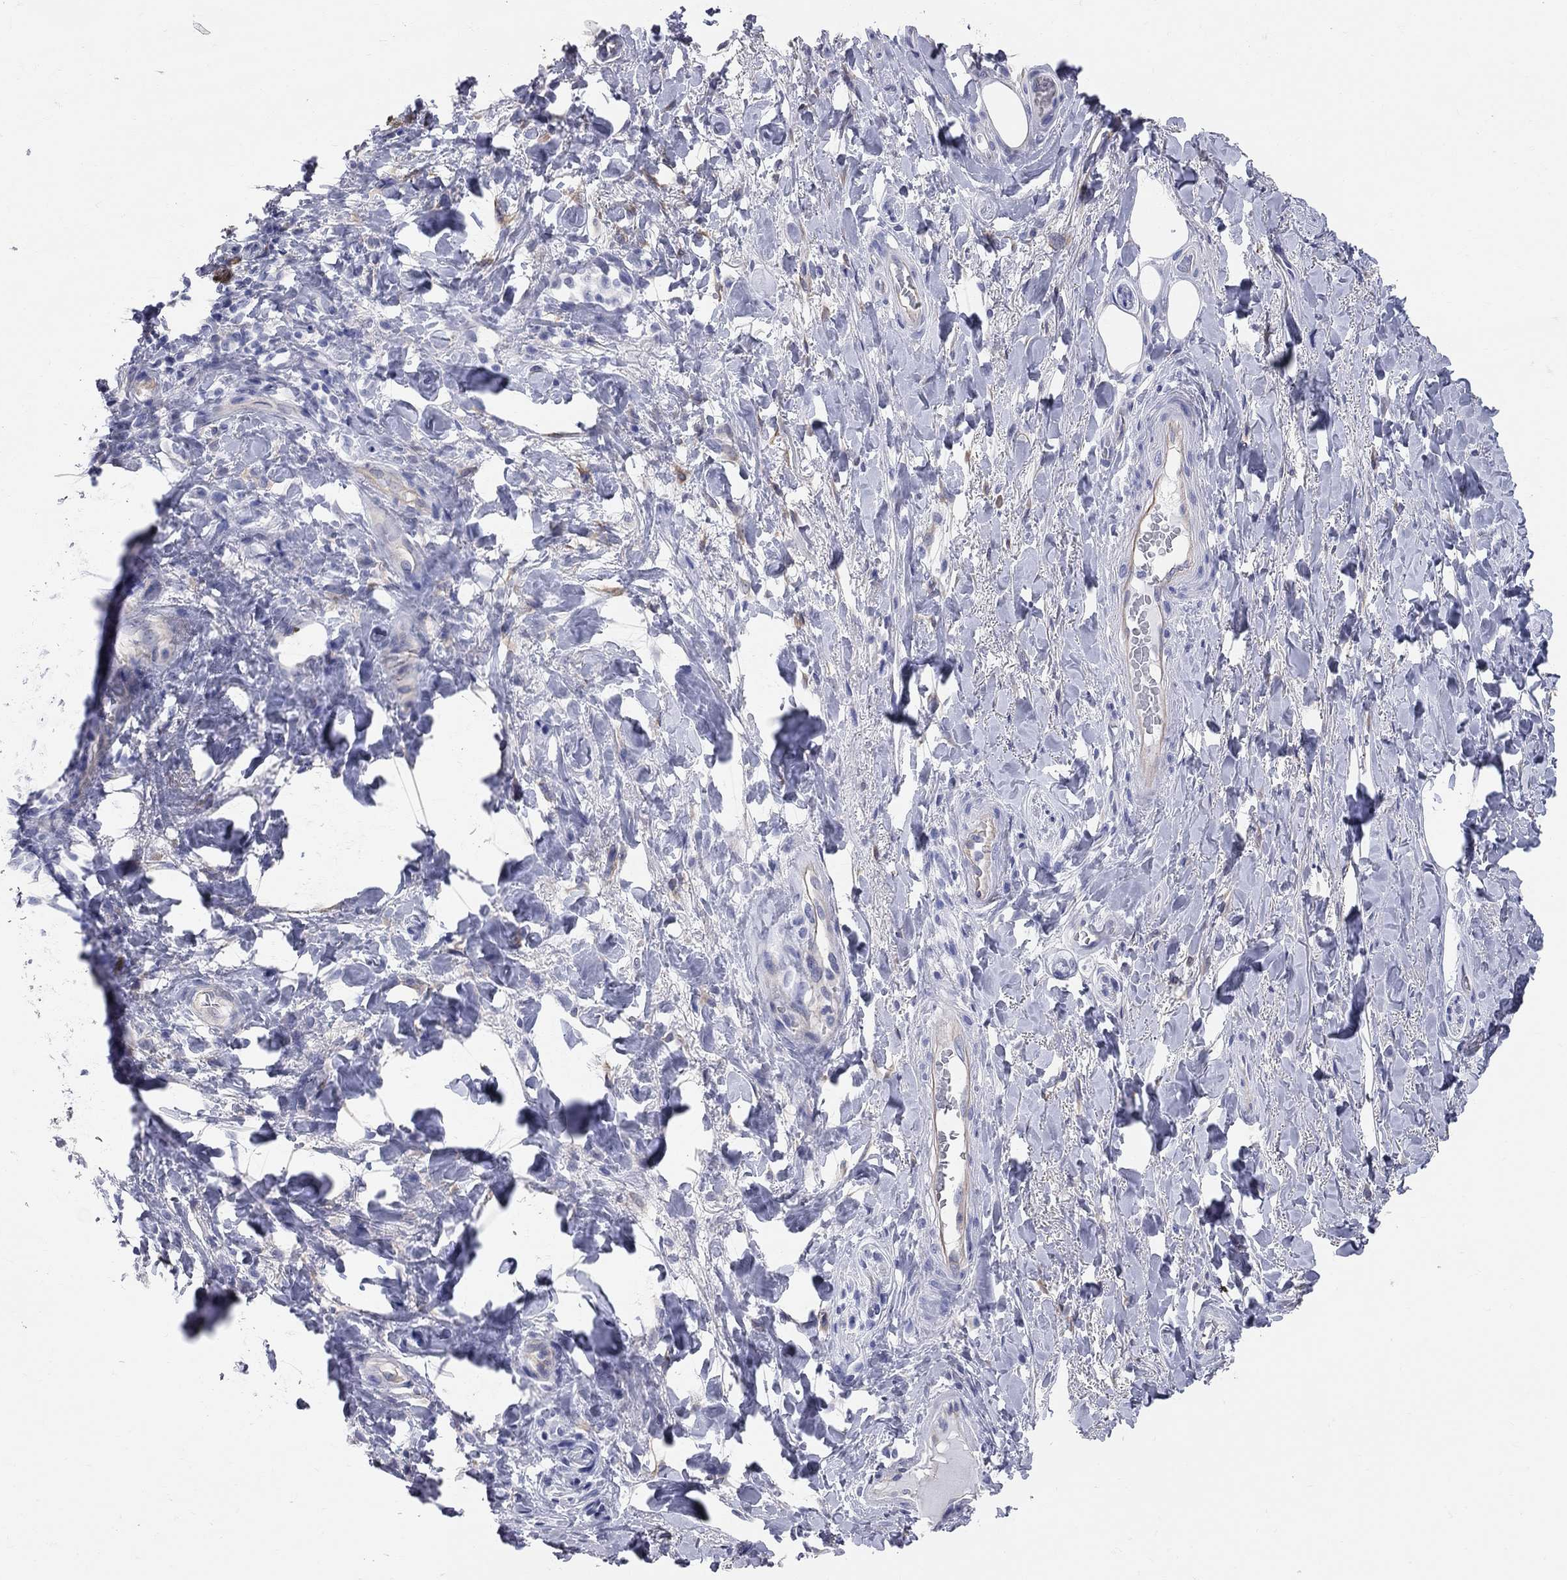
{"staining": {"intensity": "negative", "quantity": "none", "location": "none"}, "tissue": "skin", "cell_type": "Epidermal cells", "image_type": "normal", "snomed": [{"axis": "morphology", "description": "Normal tissue, NOS"}, {"axis": "topography", "description": "Anal"}, {"axis": "topography", "description": "Peripheral nerve tissue"}], "caption": "DAB (3,3'-diaminobenzidine) immunohistochemical staining of normal human skin reveals no significant staining in epidermal cells.", "gene": "AOX1", "patient": {"sex": "male", "age": 53}}